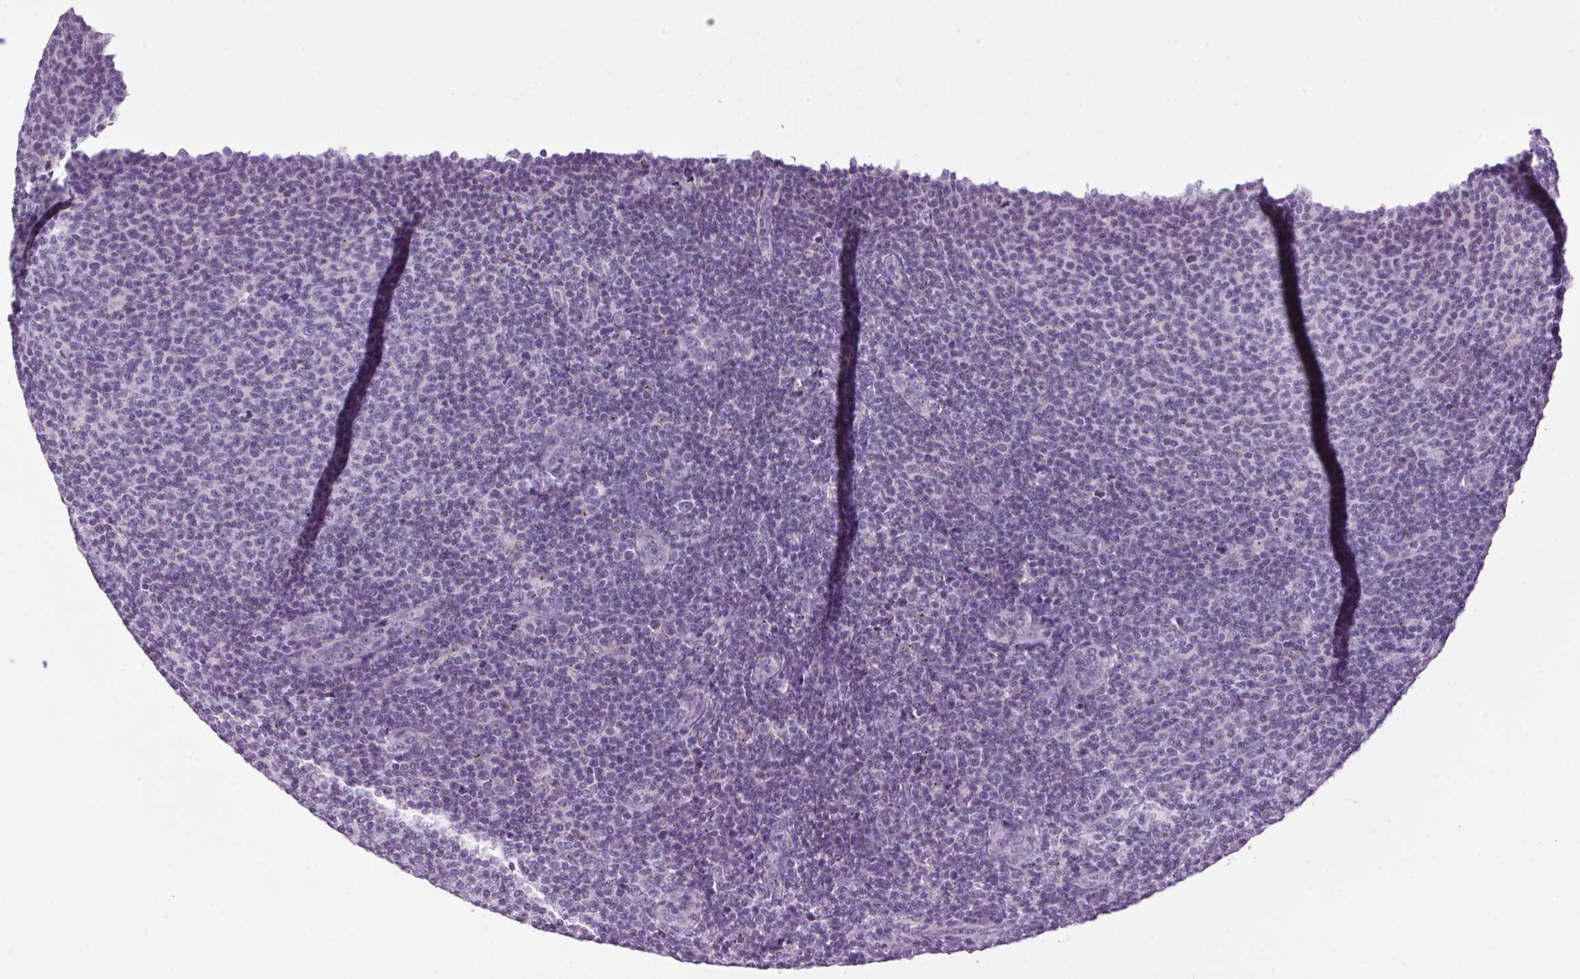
{"staining": {"intensity": "negative", "quantity": "none", "location": "none"}, "tissue": "lymphoma", "cell_type": "Tumor cells", "image_type": "cancer", "snomed": [{"axis": "morphology", "description": "Malignant lymphoma, non-Hodgkin's type, Low grade"}, {"axis": "topography", "description": "Lymph node"}], "caption": "This is a image of immunohistochemistry staining of lymphoma, which shows no expression in tumor cells.", "gene": "TMEM88B", "patient": {"sex": "male", "age": 66}}